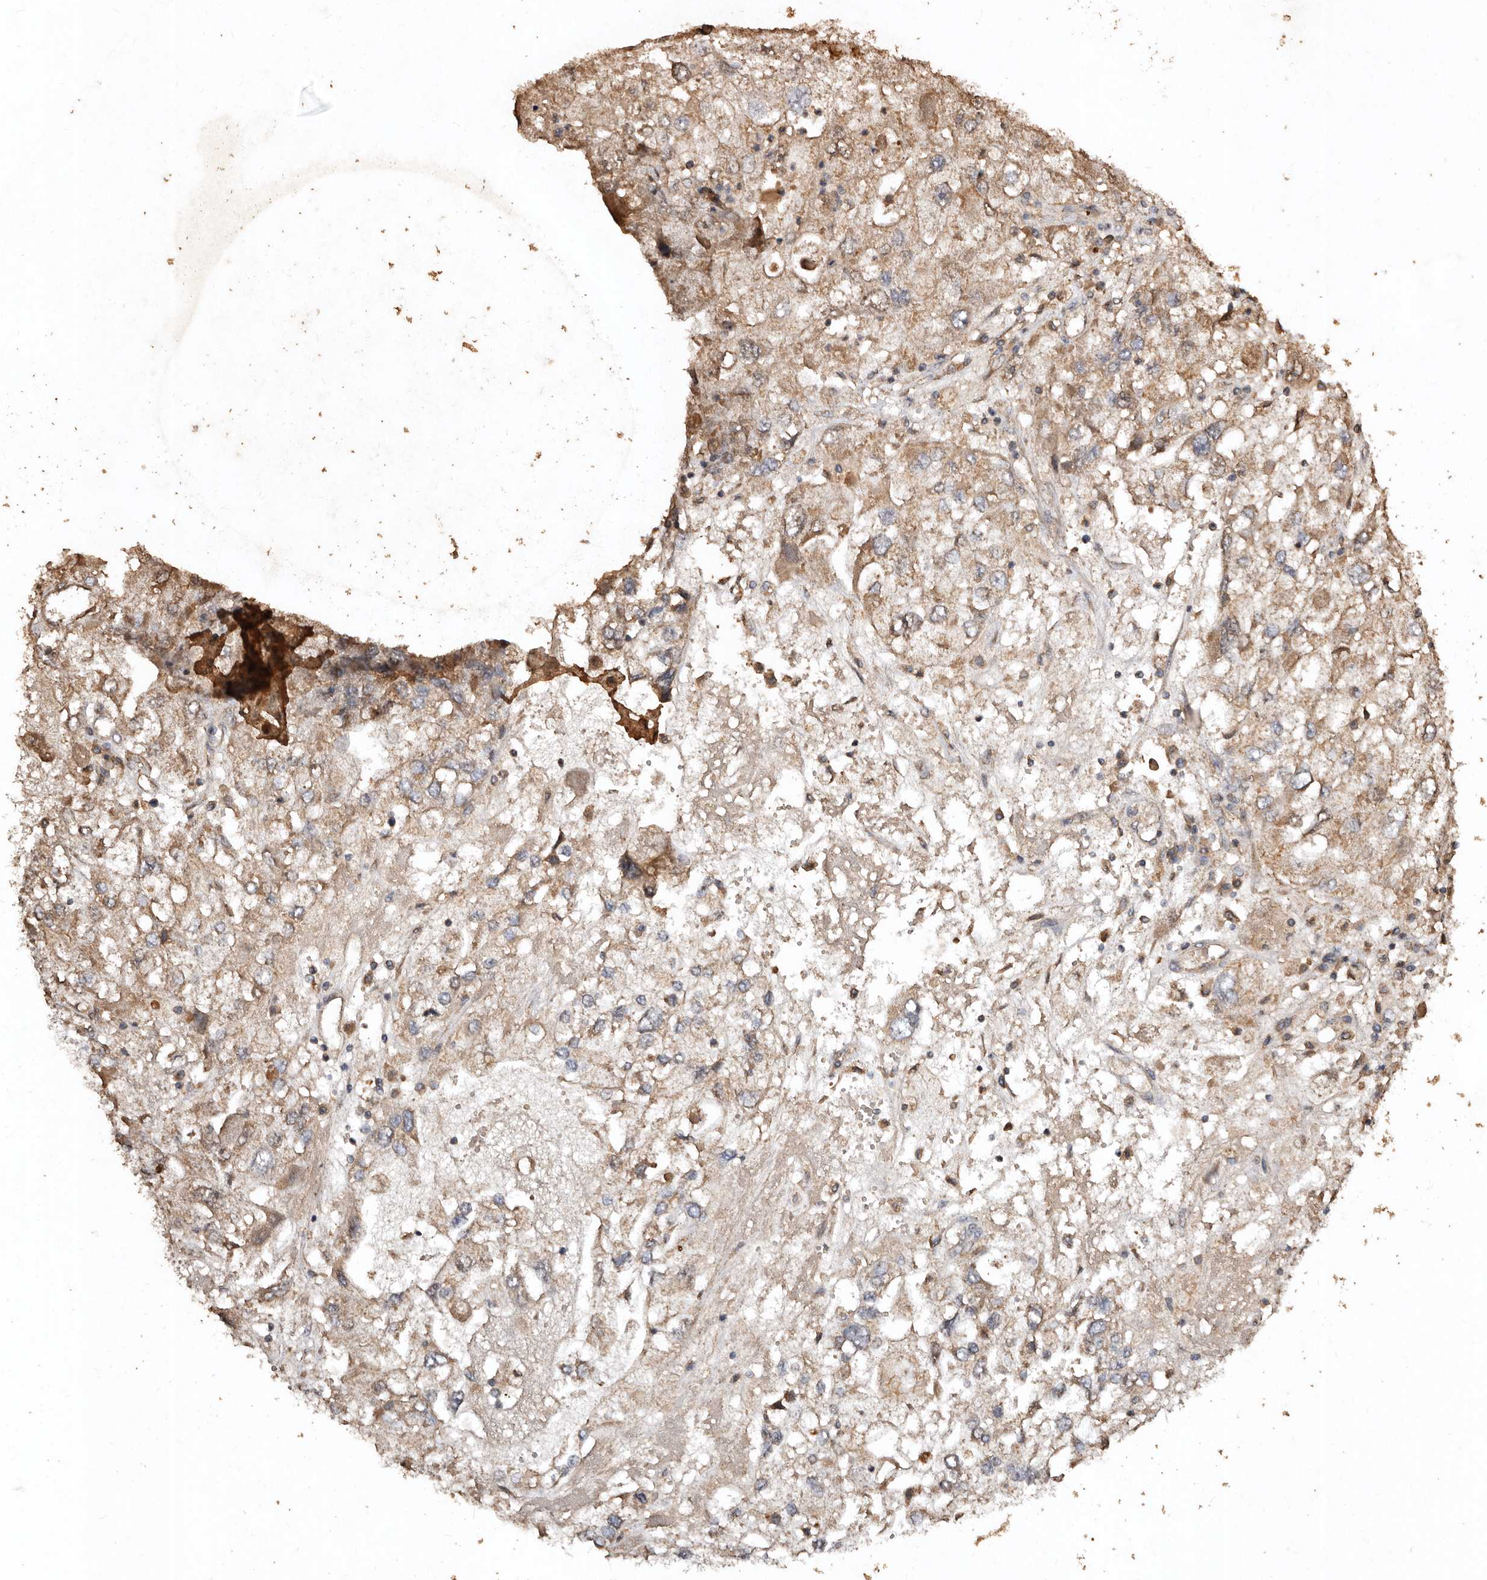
{"staining": {"intensity": "moderate", "quantity": ">75%", "location": "cytoplasmic/membranous"}, "tissue": "endometrial cancer", "cell_type": "Tumor cells", "image_type": "cancer", "snomed": [{"axis": "morphology", "description": "Adenocarcinoma, NOS"}, {"axis": "topography", "description": "Endometrium"}], "caption": "Immunohistochemical staining of human endometrial adenocarcinoma exhibits medium levels of moderate cytoplasmic/membranous protein expression in approximately >75% of tumor cells.", "gene": "FARS2", "patient": {"sex": "female", "age": 49}}